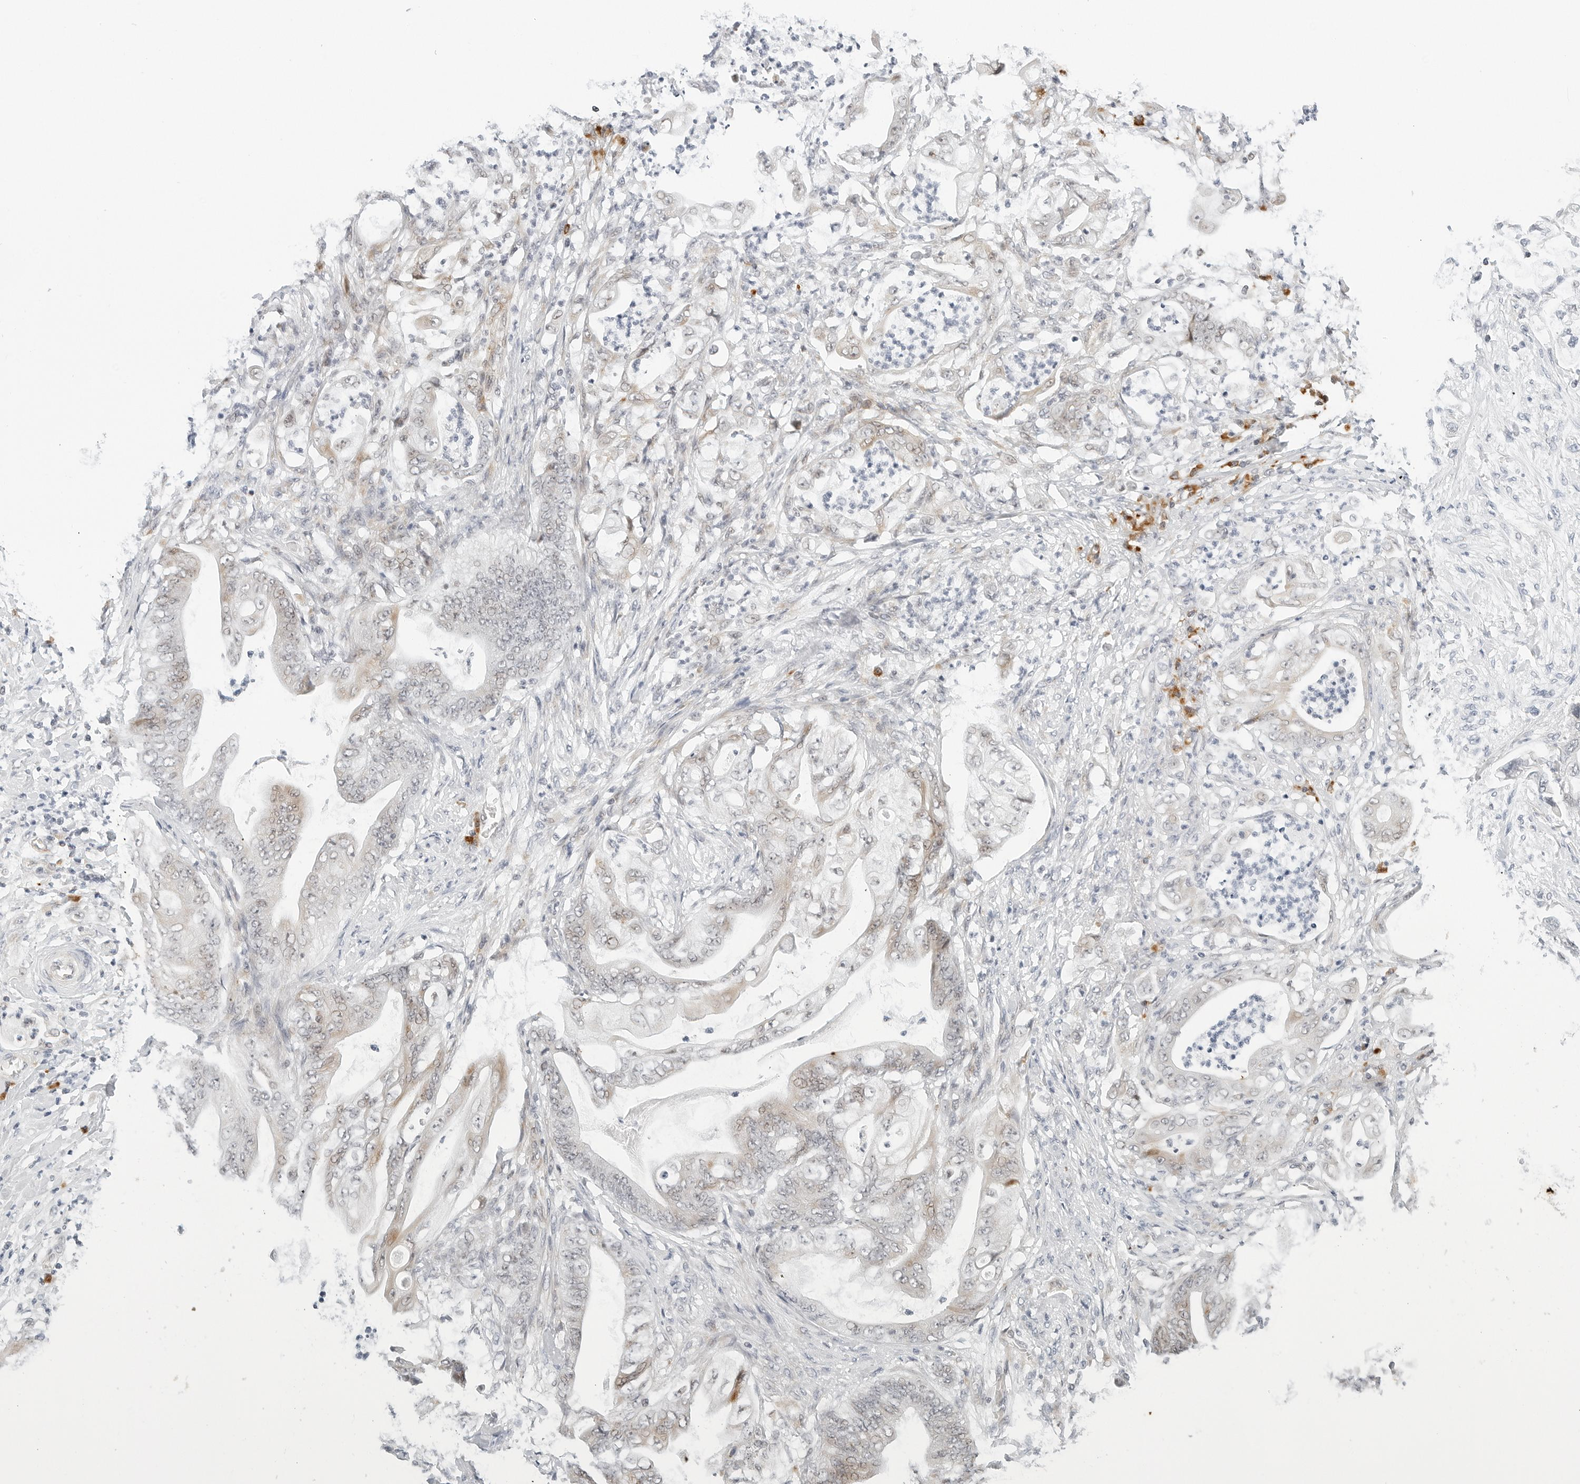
{"staining": {"intensity": "weak", "quantity": "<25%", "location": "cytoplasmic/membranous"}, "tissue": "stomach cancer", "cell_type": "Tumor cells", "image_type": "cancer", "snomed": [{"axis": "morphology", "description": "Adenocarcinoma, NOS"}, {"axis": "topography", "description": "Stomach"}], "caption": "DAB (3,3'-diaminobenzidine) immunohistochemical staining of stomach cancer demonstrates no significant staining in tumor cells.", "gene": "PARP10", "patient": {"sex": "female", "age": 73}}